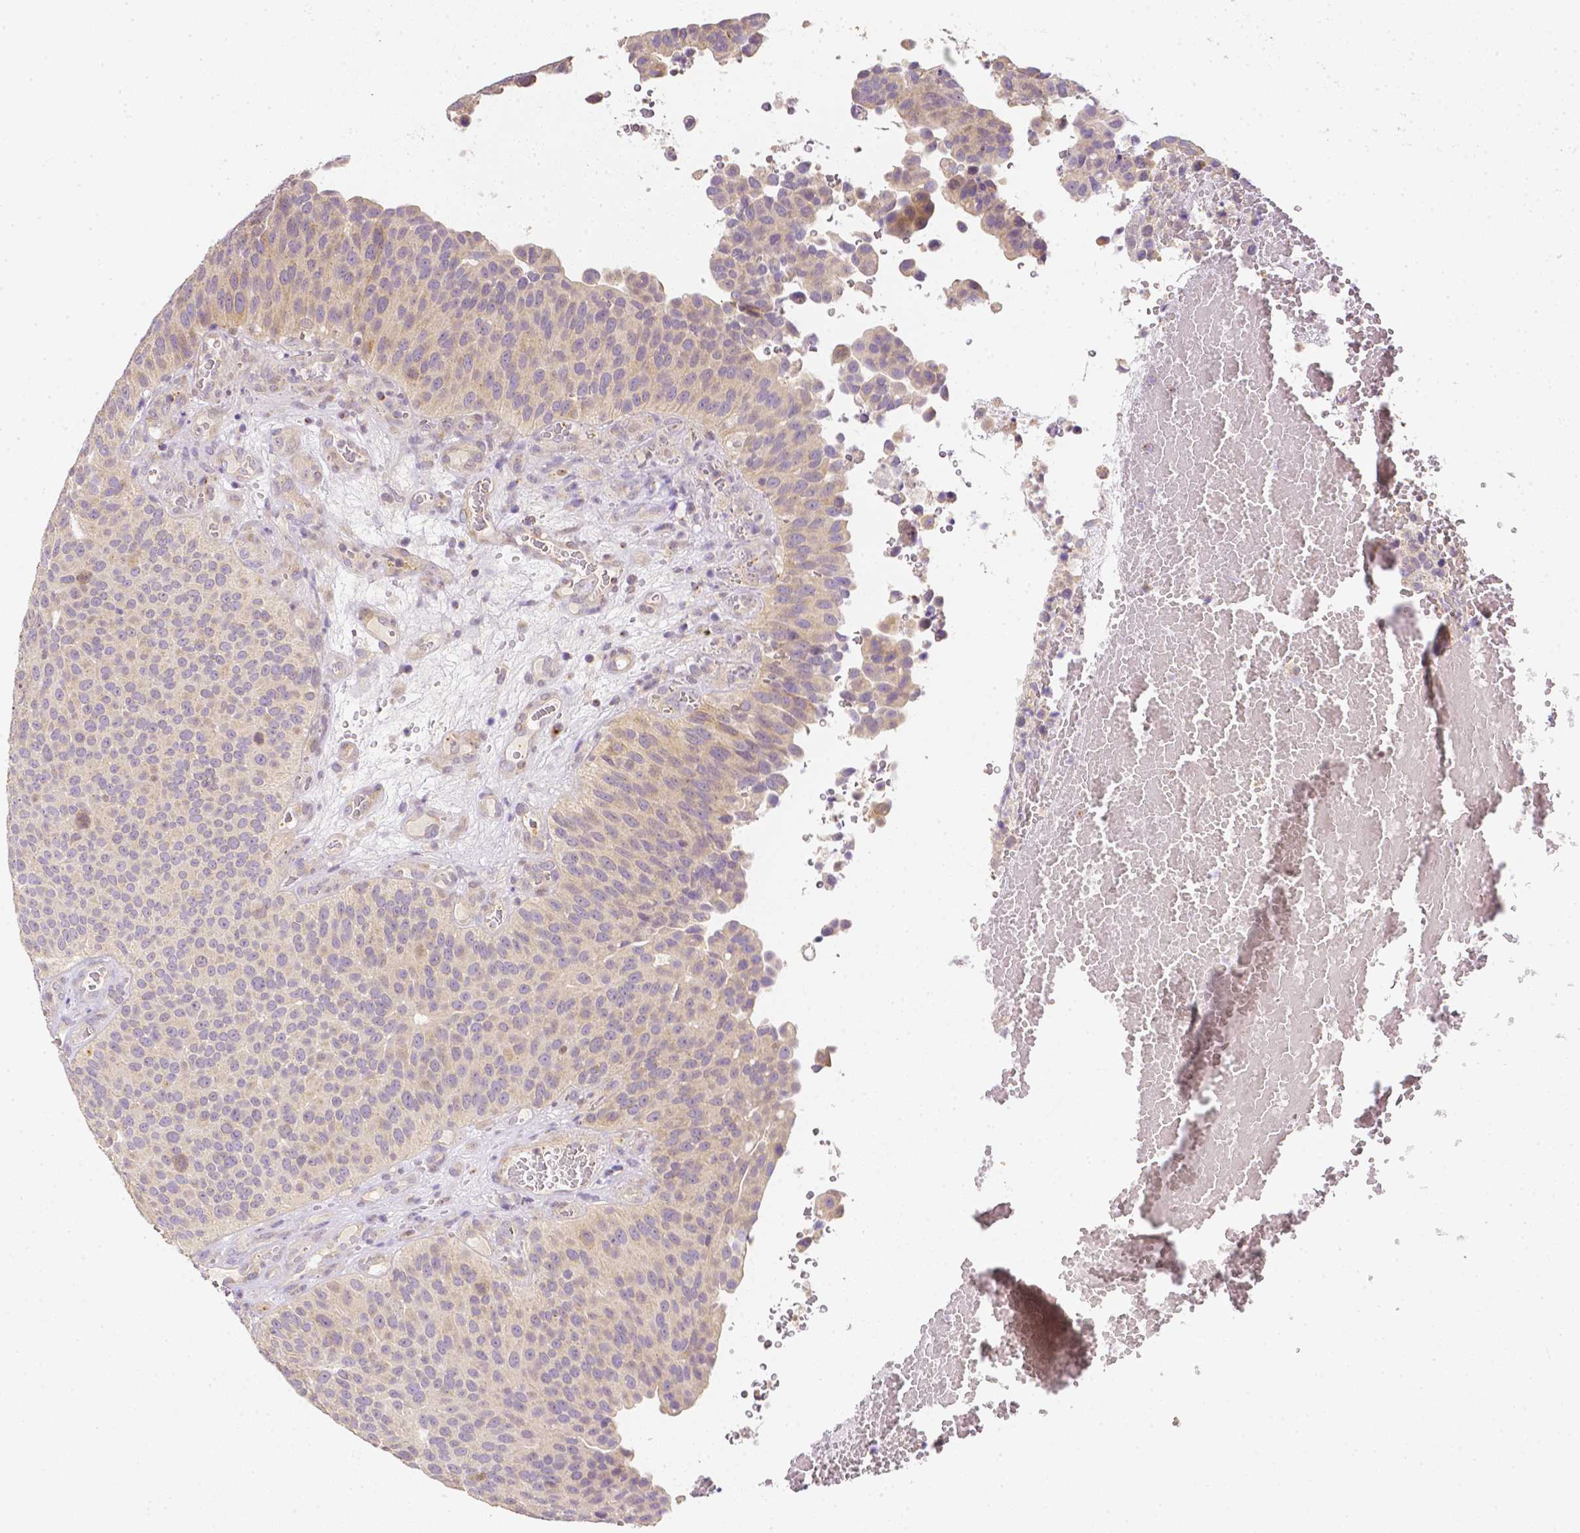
{"staining": {"intensity": "negative", "quantity": "none", "location": "none"}, "tissue": "urothelial cancer", "cell_type": "Tumor cells", "image_type": "cancer", "snomed": [{"axis": "morphology", "description": "Urothelial carcinoma, Low grade"}, {"axis": "topography", "description": "Urinary bladder"}], "caption": "Low-grade urothelial carcinoma was stained to show a protein in brown. There is no significant positivity in tumor cells.", "gene": "C10orf67", "patient": {"sex": "male", "age": 76}}